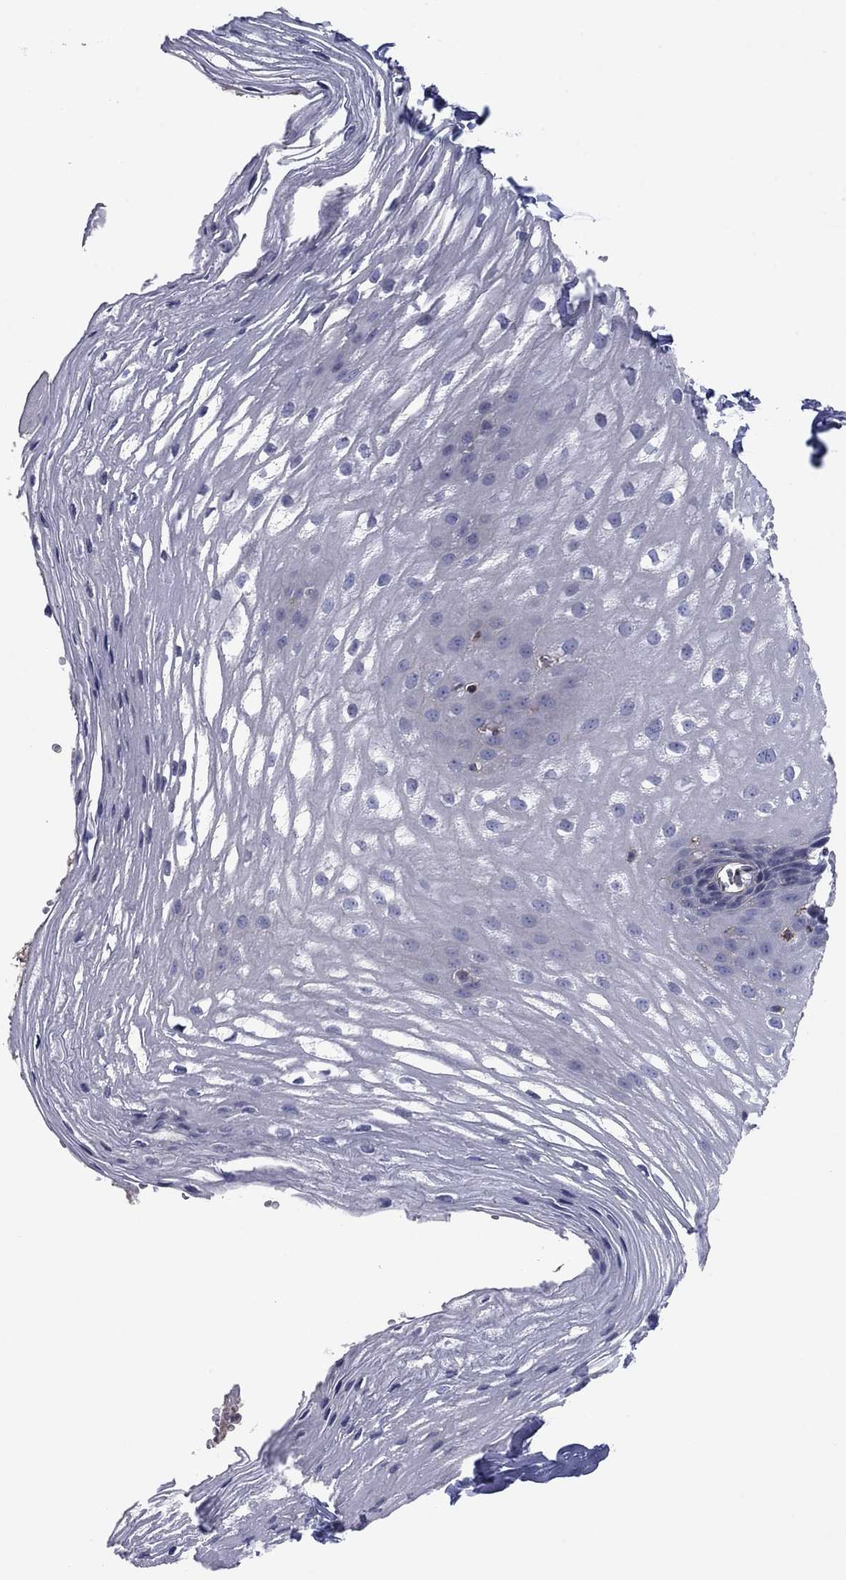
{"staining": {"intensity": "negative", "quantity": "none", "location": "none"}, "tissue": "esophagus", "cell_type": "Squamous epithelial cells", "image_type": "normal", "snomed": [{"axis": "morphology", "description": "Normal tissue, NOS"}, {"axis": "topography", "description": "Esophagus"}], "caption": "Micrograph shows no protein staining in squamous epithelial cells of unremarkable esophagus.", "gene": "PSD4", "patient": {"sex": "male", "age": 72}}